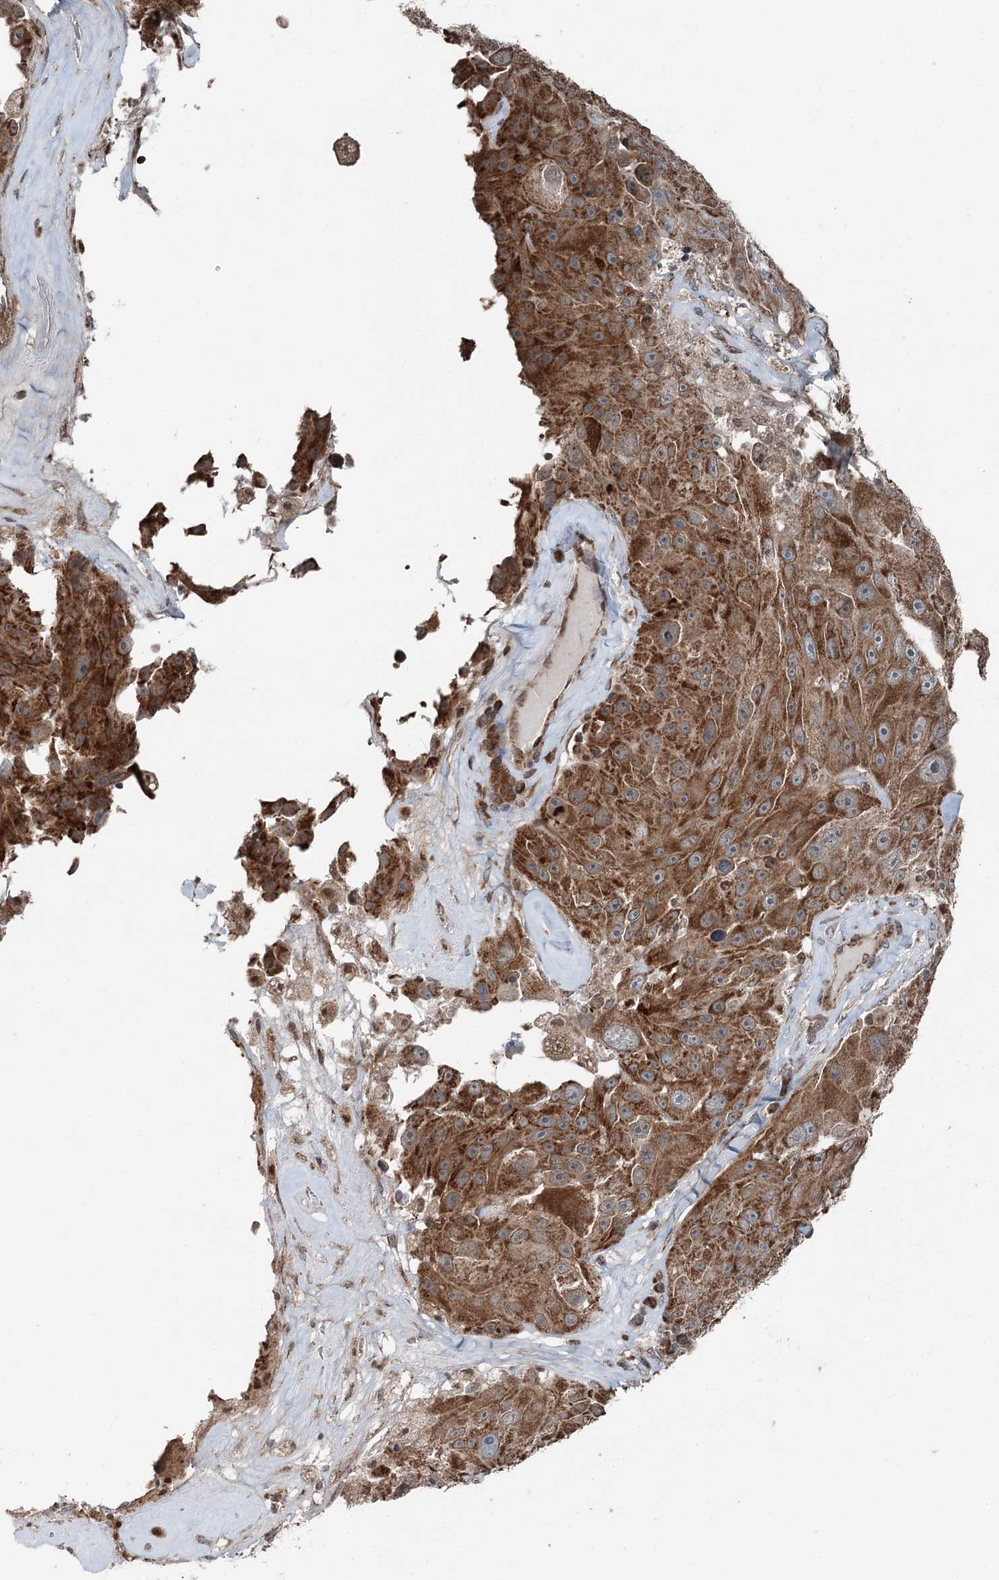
{"staining": {"intensity": "moderate", "quantity": ">75%", "location": "cytoplasmic/membranous"}, "tissue": "melanoma", "cell_type": "Tumor cells", "image_type": "cancer", "snomed": [{"axis": "morphology", "description": "Malignant melanoma, Metastatic site"}, {"axis": "topography", "description": "Lymph node"}], "caption": "Malignant melanoma (metastatic site) tissue demonstrates moderate cytoplasmic/membranous staining in about >75% of tumor cells The staining is performed using DAB brown chromogen to label protein expression. The nuclei are counter-stained blue using hematoxylin.", "gene": "WAPL", "patient": {"sex": "male", "age": 62}}